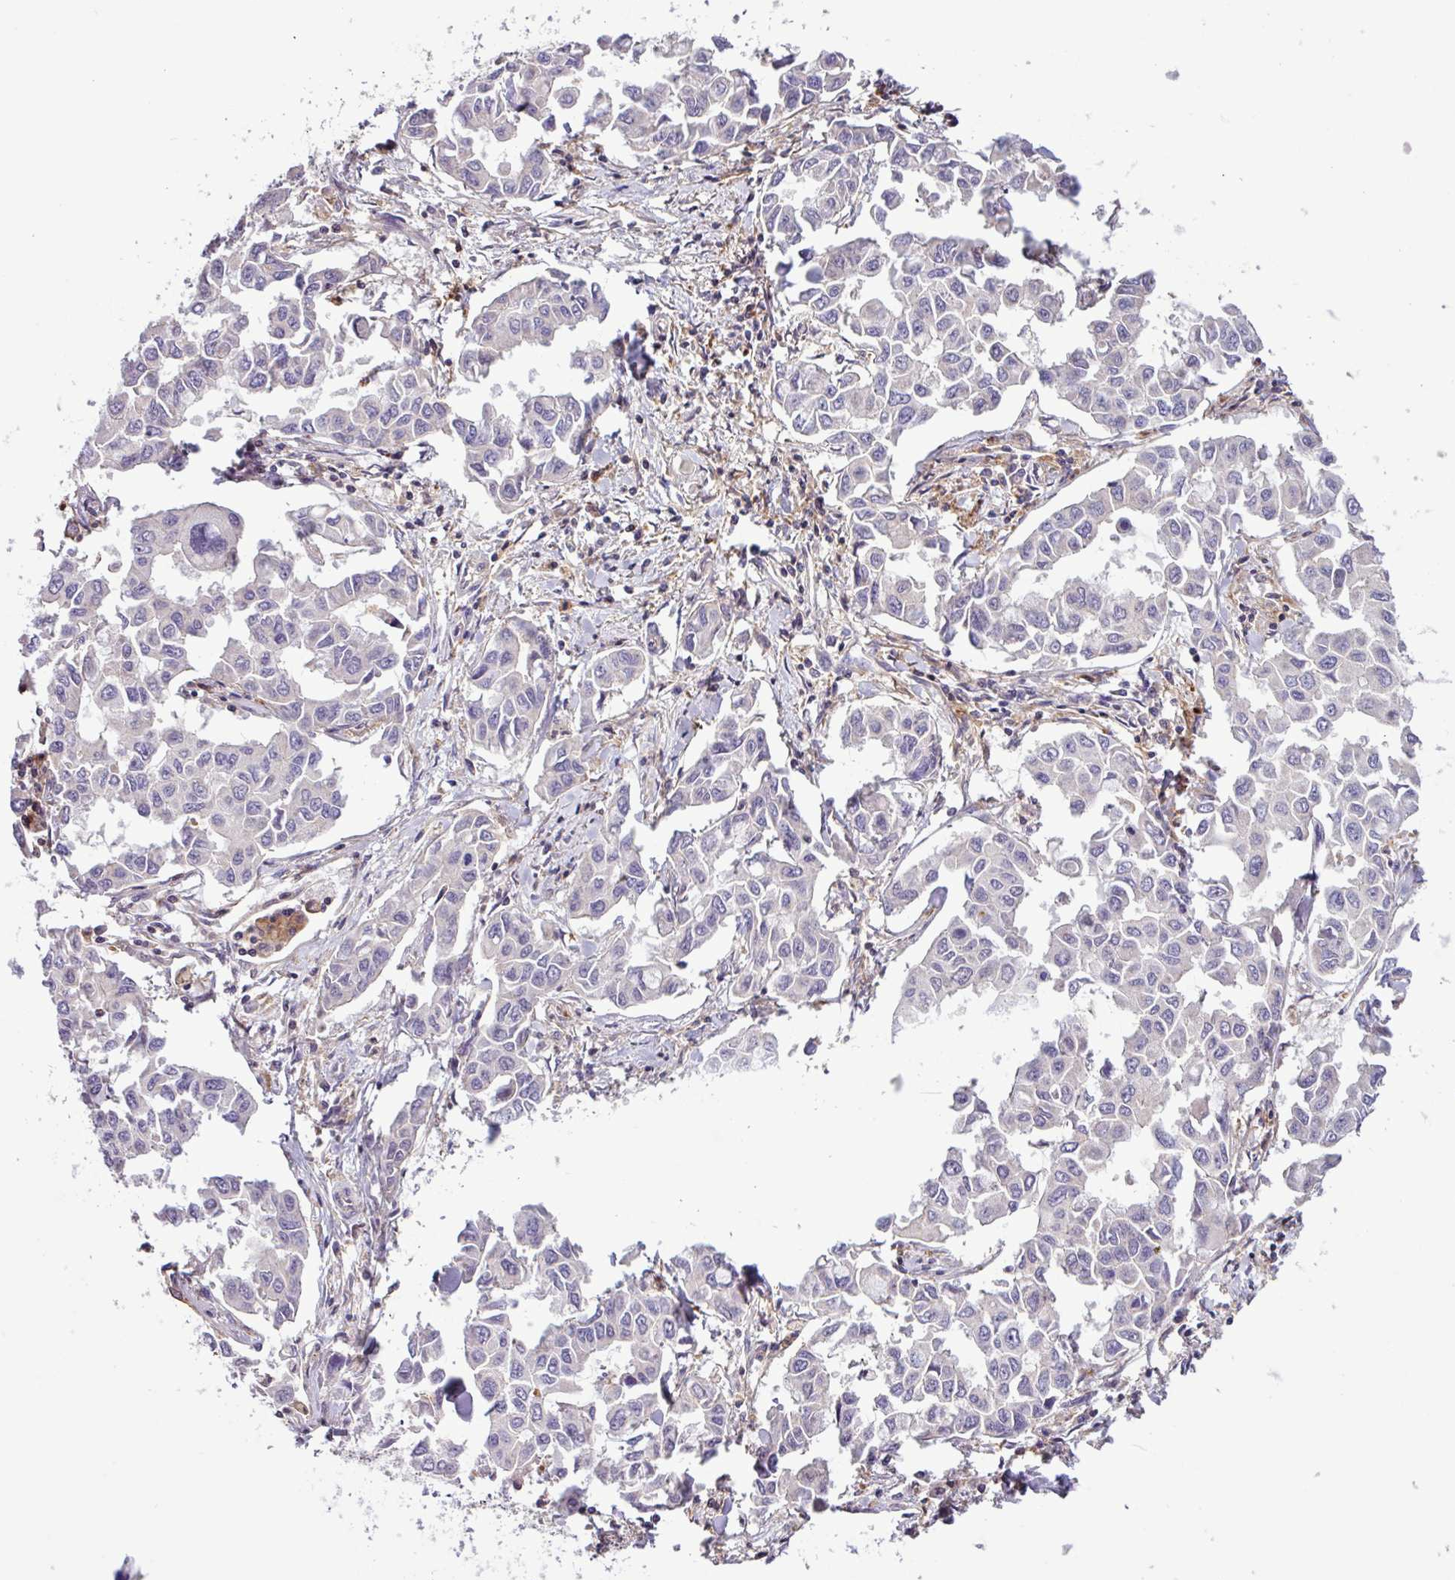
{"staining": {"intensity": "negative", "quantity": "none", "location": "none"}, "tissue": "lung cancer", "cell_type": "Tumor cells", "image_type": "cancer", "snomed": [{"axis": "morphology", "description": "Adenocarcinoma, NOS"}, {"axis": "topography", "description": "Lung"}], "caption": "IHC micrograph of neoplastic tissue: human adenocarcinoma (lung) stained with DAB (3,3'-diaminobenzidine) demonstrates no significant protein positivity in tumor cells.", "gene": "ACTR3", "patient": {"sex": "male", "age": 64}}